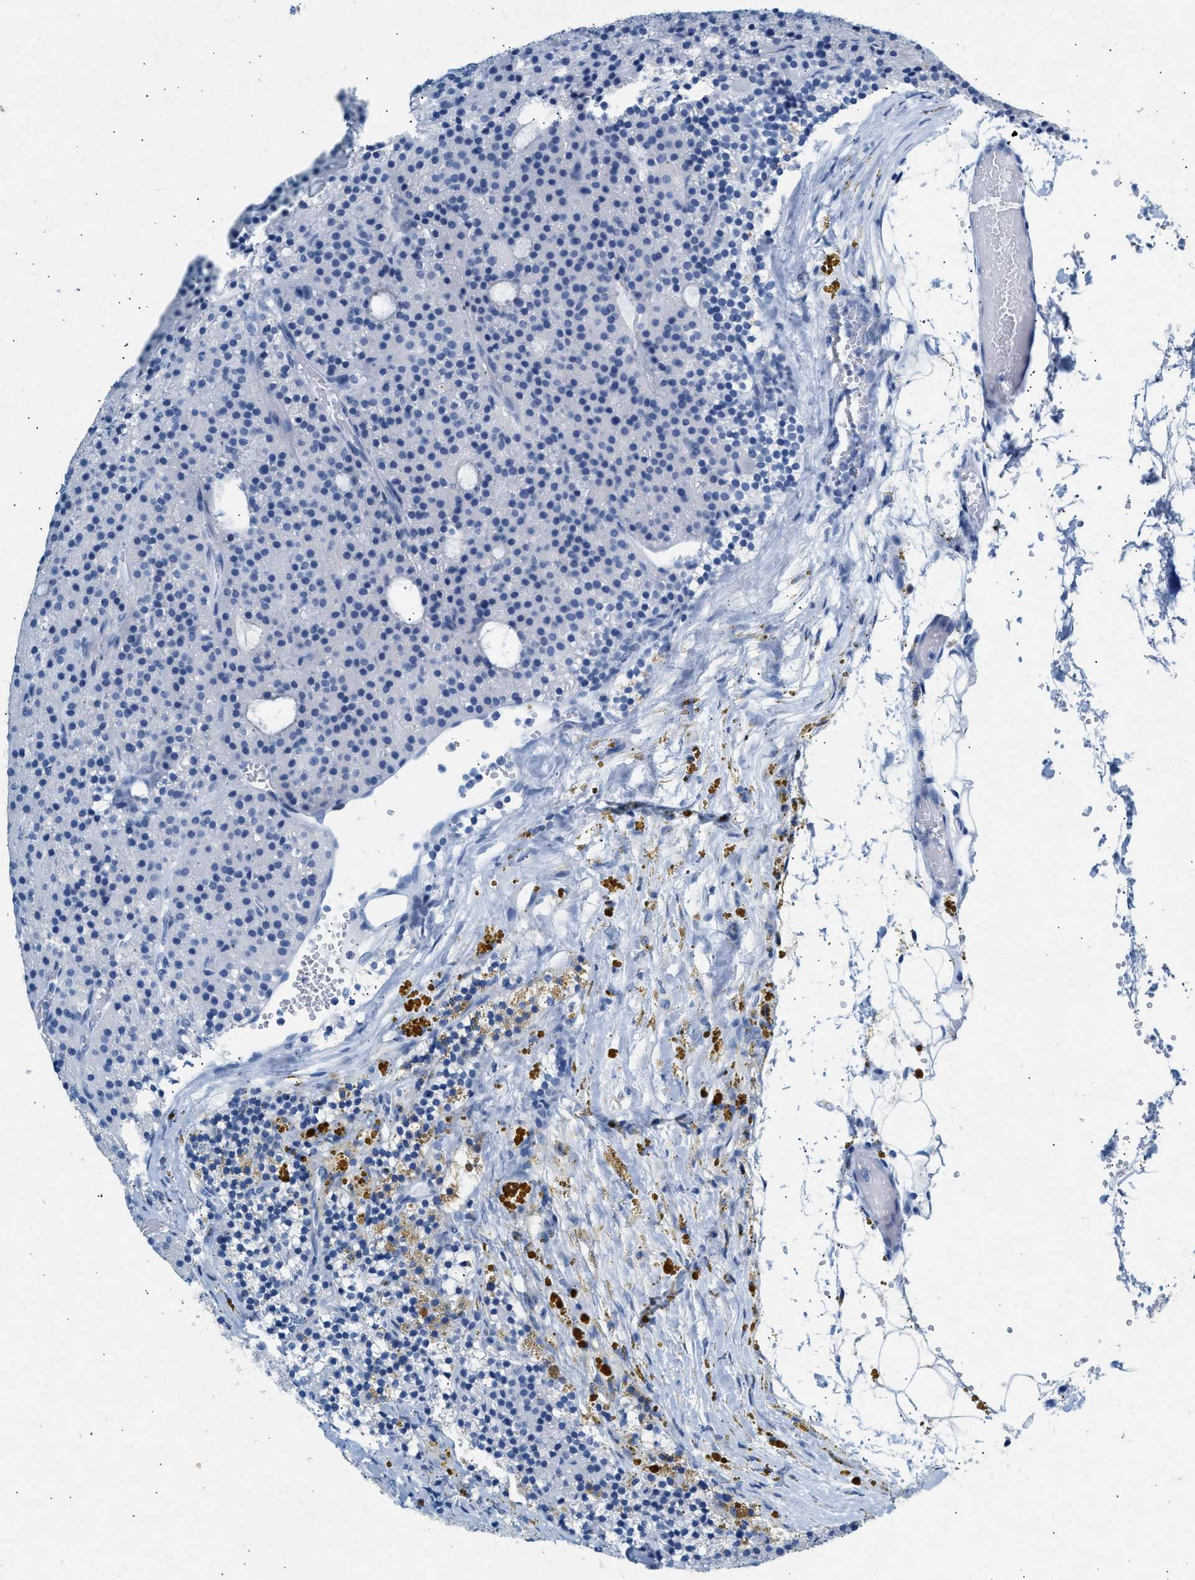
{"staining": {"intensity": "negative", "quantity": "none", "location": "none"}, "tissue": "parathyroid gland", "cell_type": "Glandular cells", "image_type": "normal", "snomed": [{"axis": "morphology", "description": "Normal tissue, NOS"}, {"axis": "morphology", "description": "Adenoma, NOS"}, {"axis": "topography", "description": "Parathyroid gland"}], "caption": "The photomicrograph displays no significant expression in glandular cells of parathyroid gland.", "gene": "HHATL", "patient": {"sex": "male", "age": 75}}